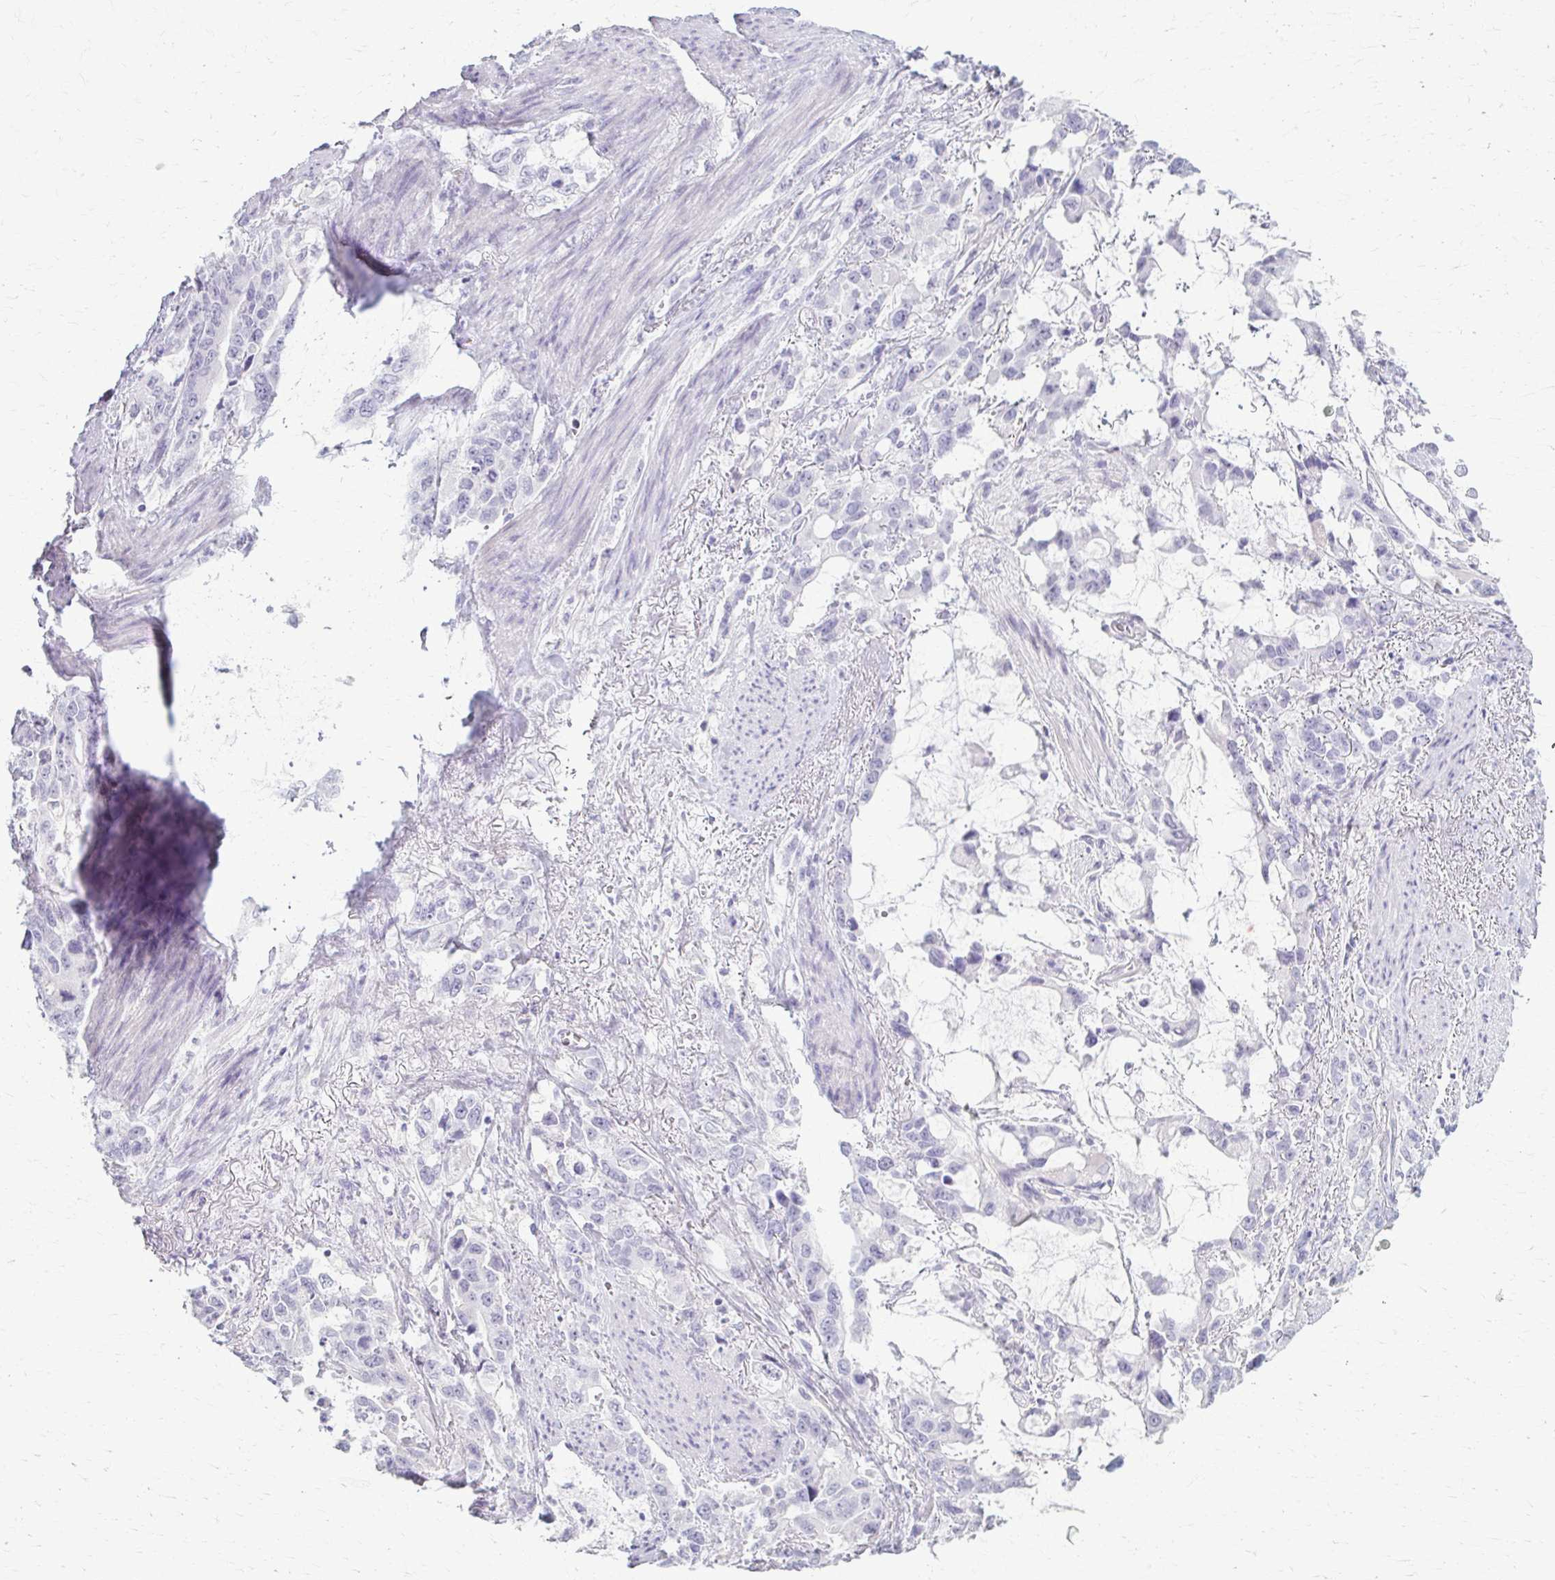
{"staining": {"intensity": "negative", "quantity": "none", "location": "none"}, "tissue": "stomach cancer", "cell_type": "Tumor cells", "image_type": "cancer", "snomed": [{"axis": "morphology", "description": "Adenocarcinoma, NOS"}, {"axis": "topography", "description": "Stomach, upper"}], "caption": "An immunohistochemistry (IHC) histopathology image of adenocarcinoma (stomach) is shown. There is no staining in tumor cells of adenocarcinoma (stomach).", "gene": "LDLRAP1", "patient": {"sex": "male", "age": 85}}